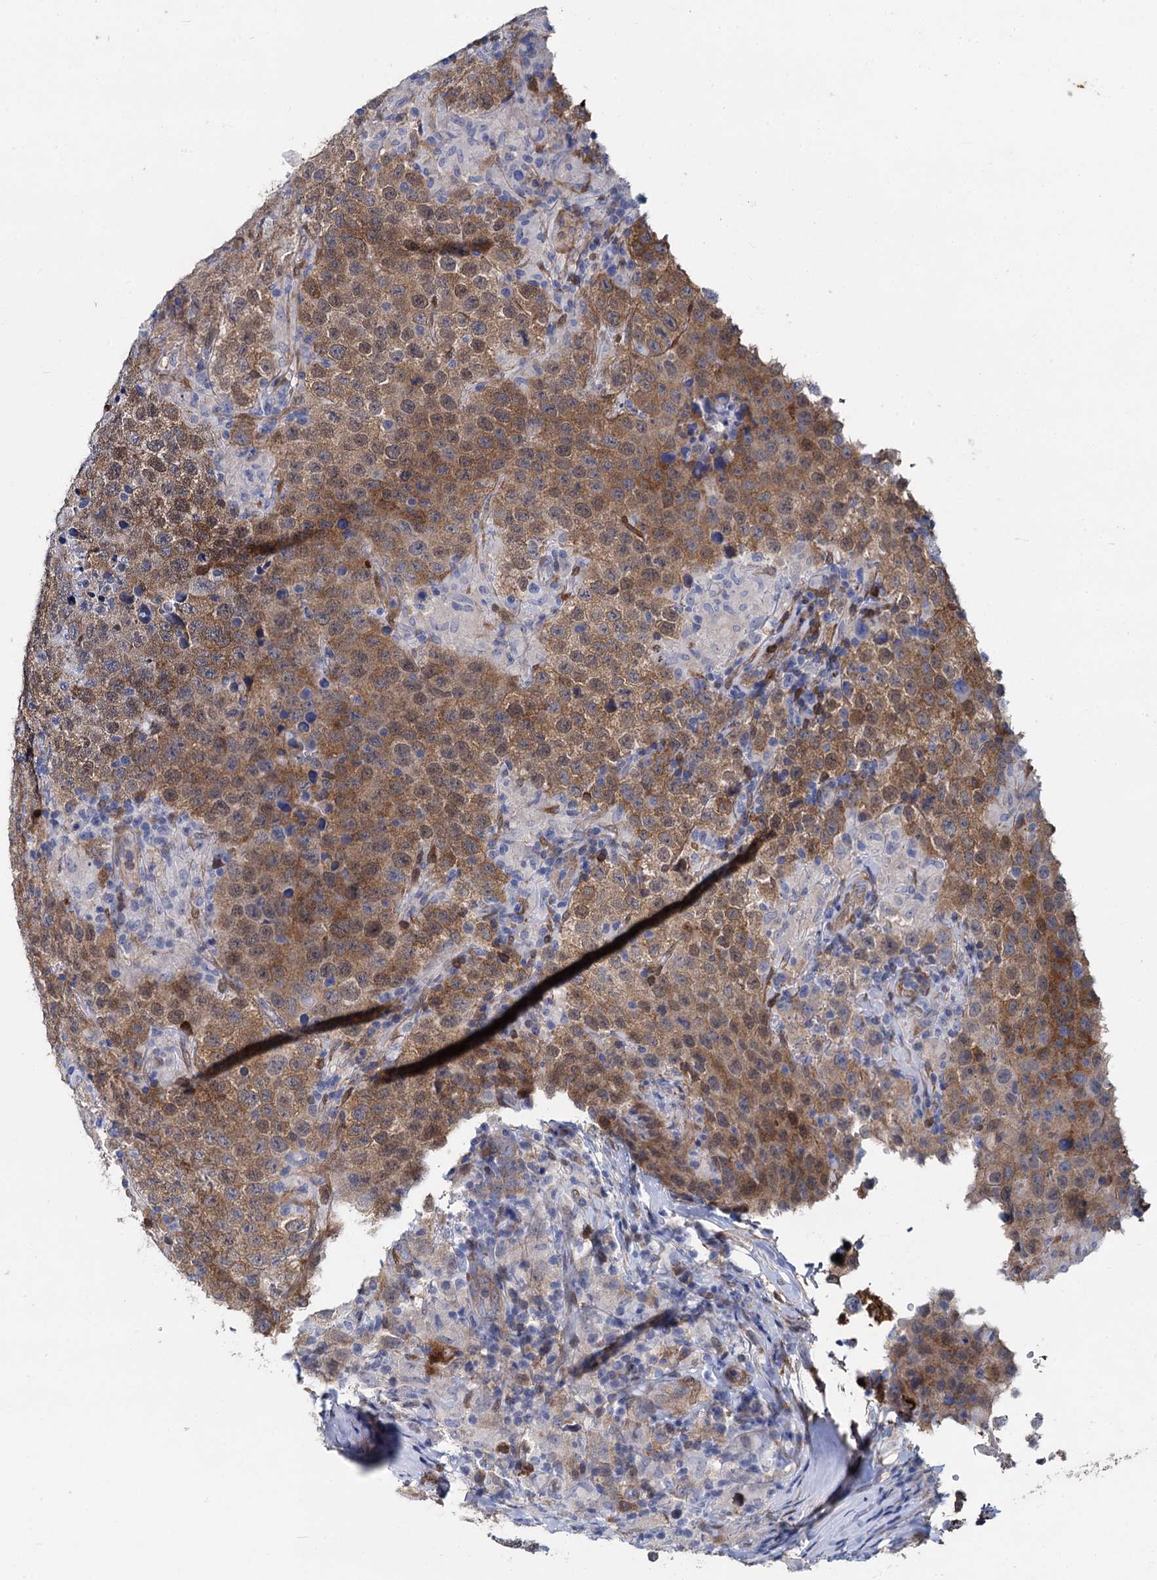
{"staining": {"intensity": "moderate", "quantity": "25%-75%", "location": "cytoplasmic/membranous"}, "tissue": "testis cancer", "cell_type": "Tumor cells", "image_type": "cancer", "snomed": [{"axis": "morphology", "description": "Normal tissue, NOS"}, {"axis": "morphology", "description": "Urothelial carcinoma, High grade"}, {"axis": "morphology", "description": "Seminoma, NOS"}, {"axis": "morphology", "description": "Carcinoma, Embryonal, NOS"}, {"axis": "topography", "description": "Urinary bladder"}, {"axis": "topography", "description": "Testis"}], "caption": "IHC of testis cancer (seminoma) demonstrates medium levels of moderate cytoplasmic/membranous expression in approximately 25%-75% of tumor cells.", "gene": "GSTM3", "patient": {"sex": "male", "age": 41}}